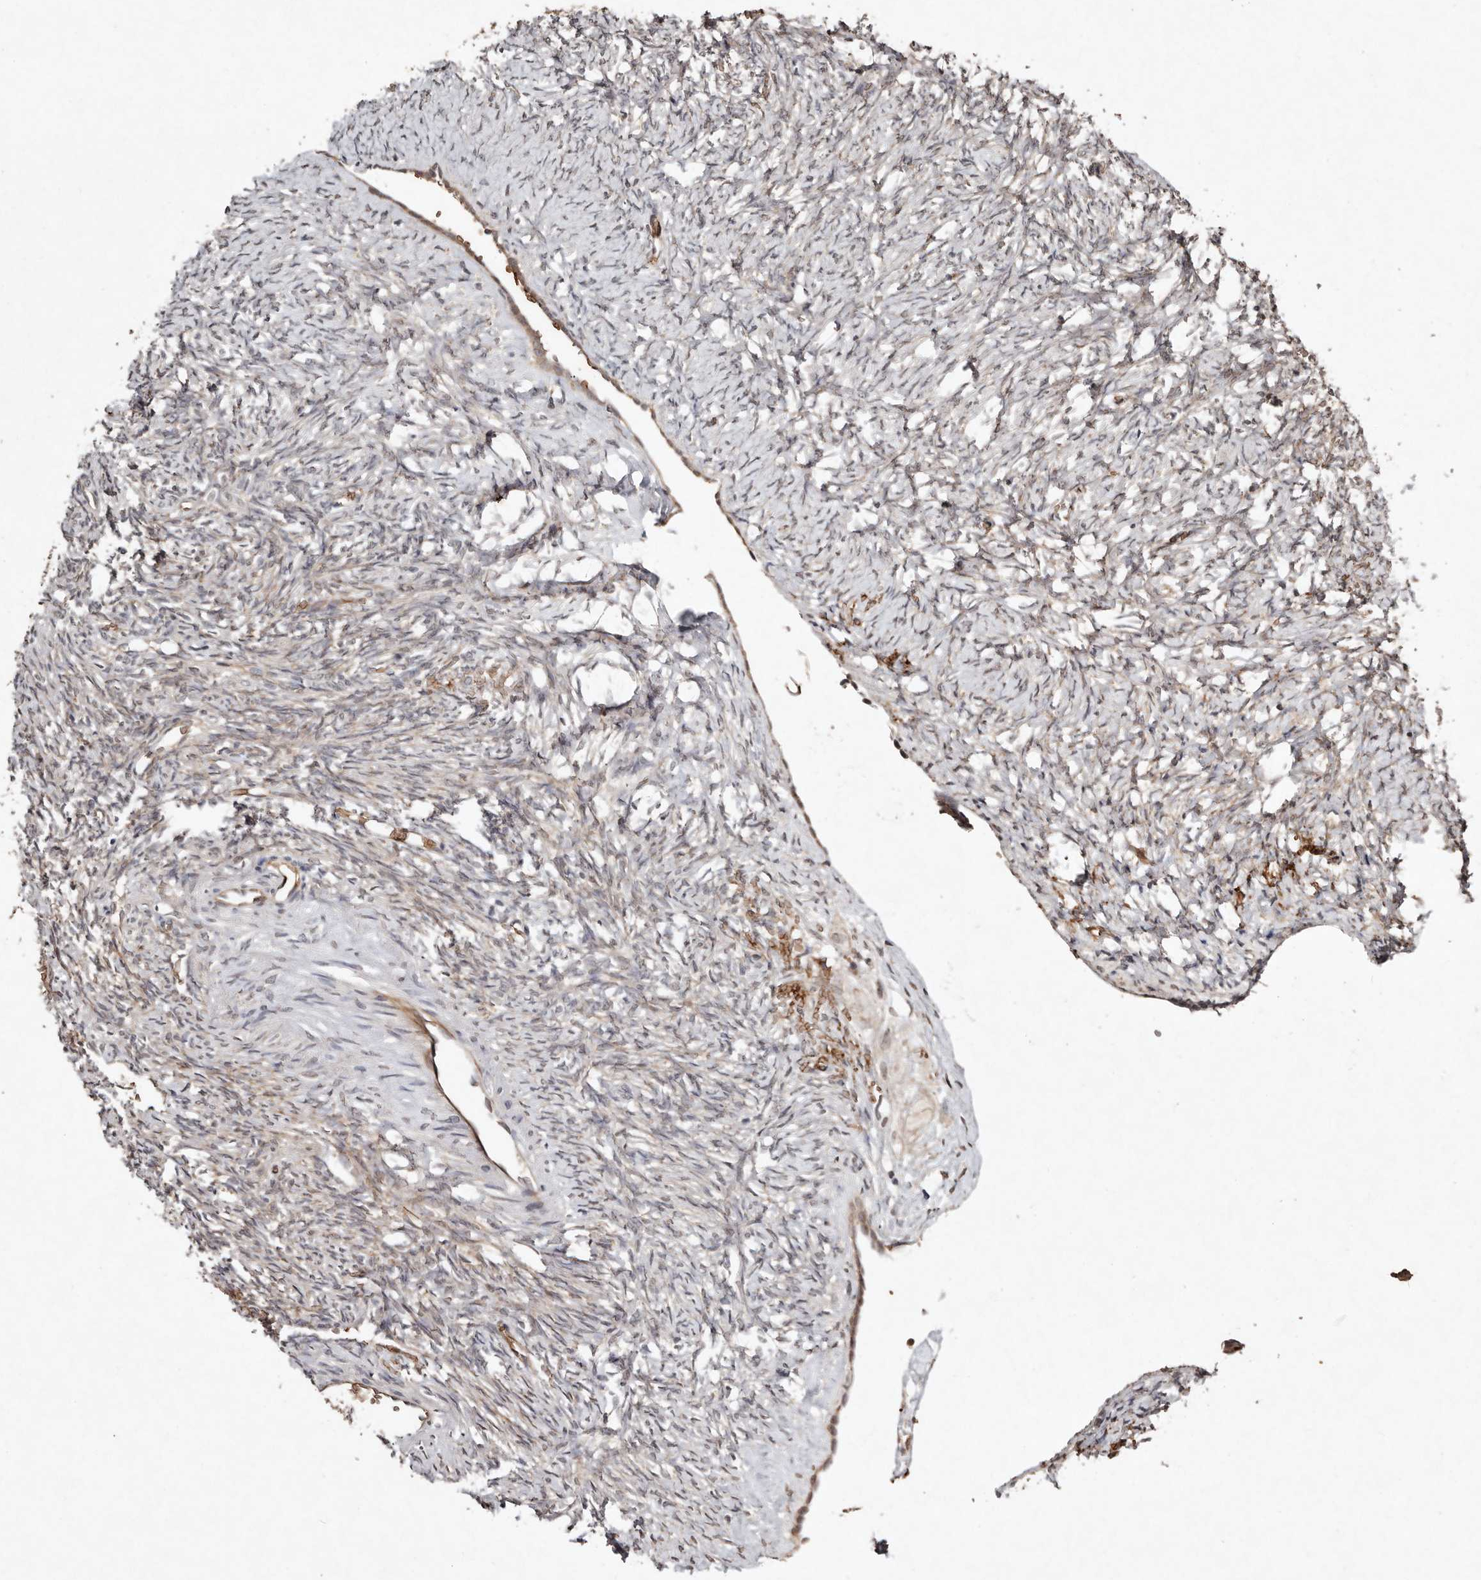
{"staining": {"intensity": "moderate", "quantity": ">75%", "location": "cytoplasmic/membranous"}, "tissue": "ovary", "cell_type": "Follicle cells", "image_type": "normal", "snomed": [{"axis": "morphology", "description": "Normal tissue, NOS"}, {"axis": "topography", "description": "Ovary"}], "caption": "This micrograph demonstrates immunohistochemistry (IHC) staining of benign ovary, with medium moderate cytoplasmic/membranous positivity in approximately >75% of follicle cells.", "gene": "DIP2C", "patient": {"sex": "female", "age": 41}}